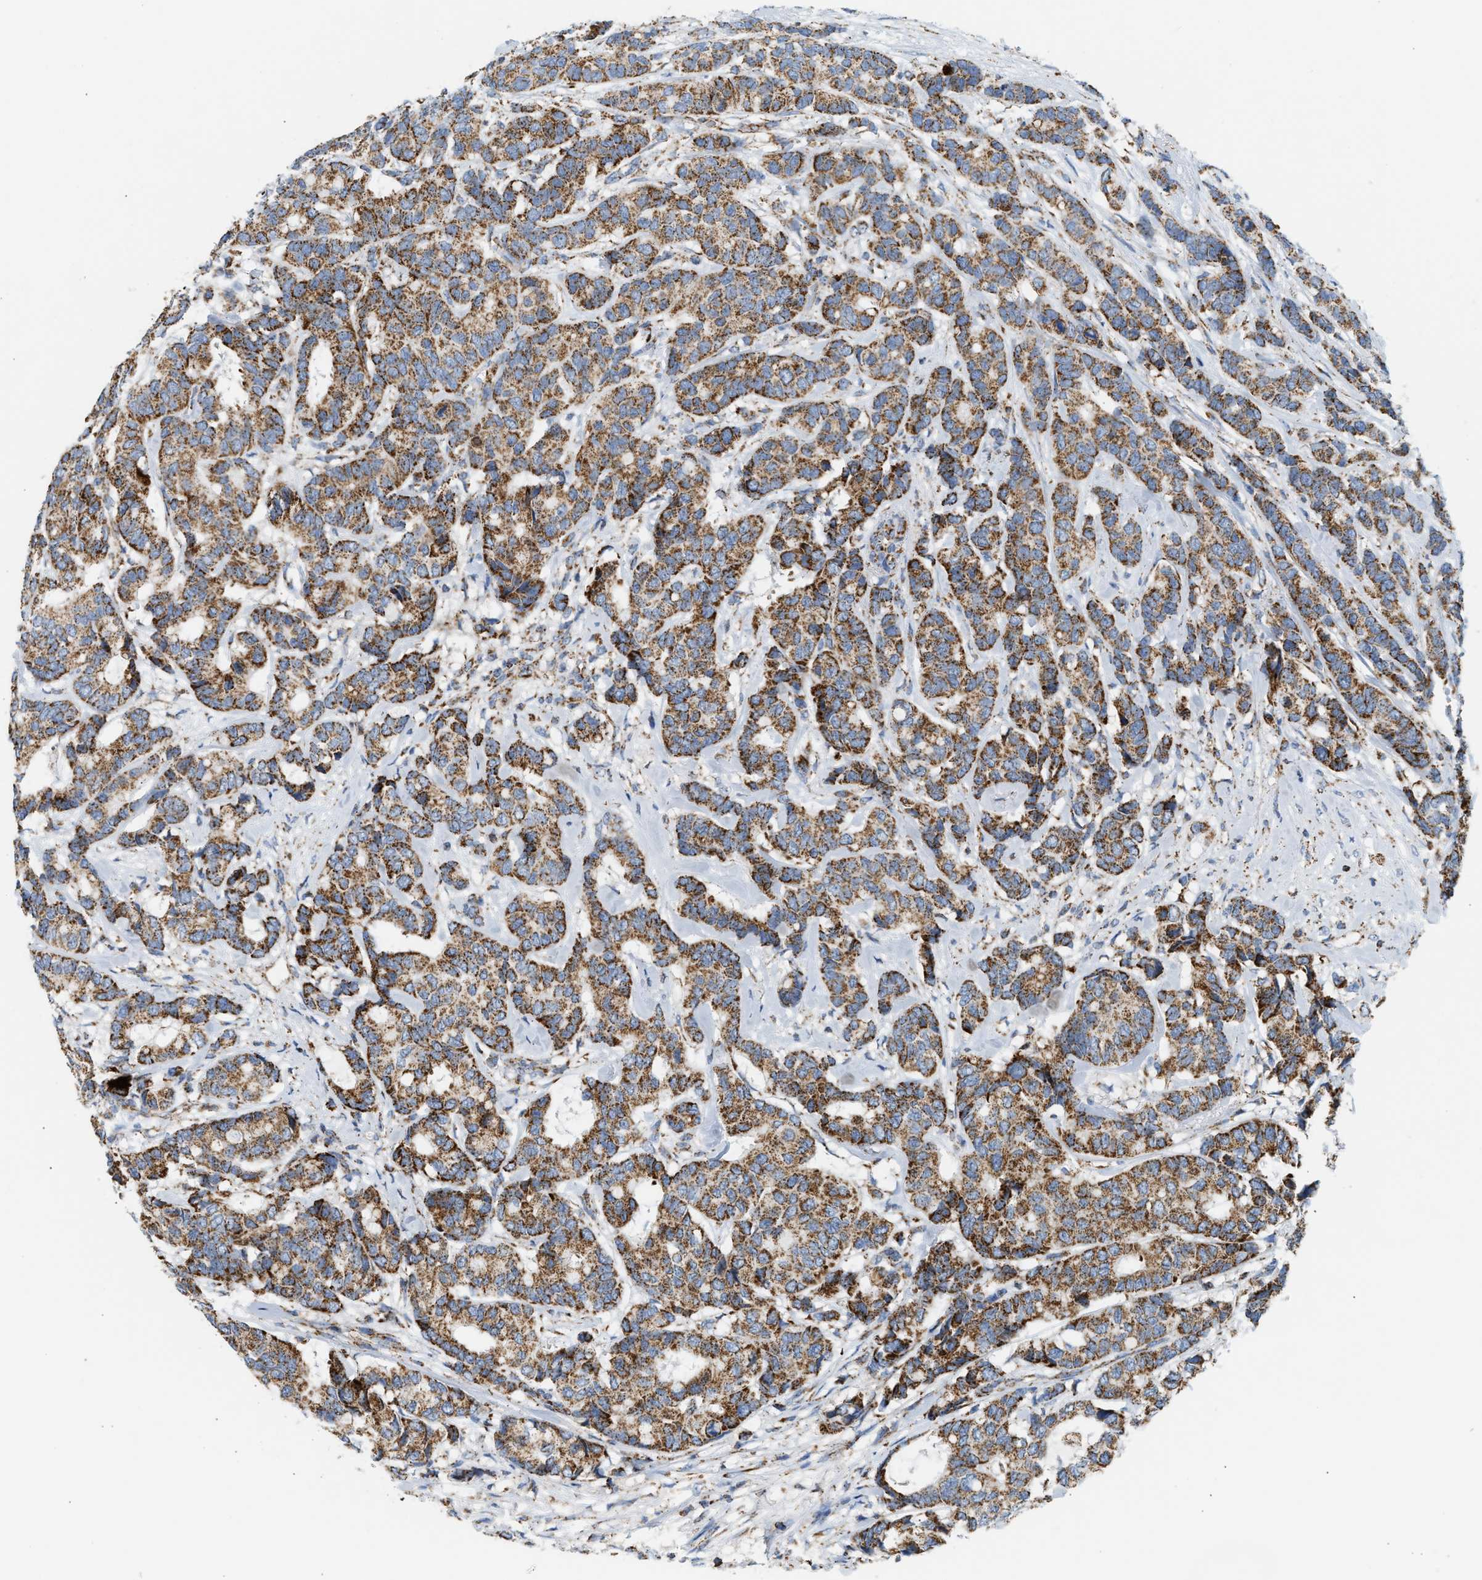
{"staining": {"intensity": "moderate", "quantity": ">75%", "location": "cytoplasmic/membranous"}, "tissue": "breast cancer", "cell_type": "Tumor cells", "image_type": "cancer", "snomed": [{"axis": "morphology", "description": "Duct carcinoma"}, {"axis": "topography", "description": "Breast"}], "caption": "Tumor cells show moderate cytoplasmic/membranous expression in approximately >75% of cells in breast cancer (intraductal carcinoma).", "gene": "OGDH", "patient": {"sex": "female", "age": 87}}